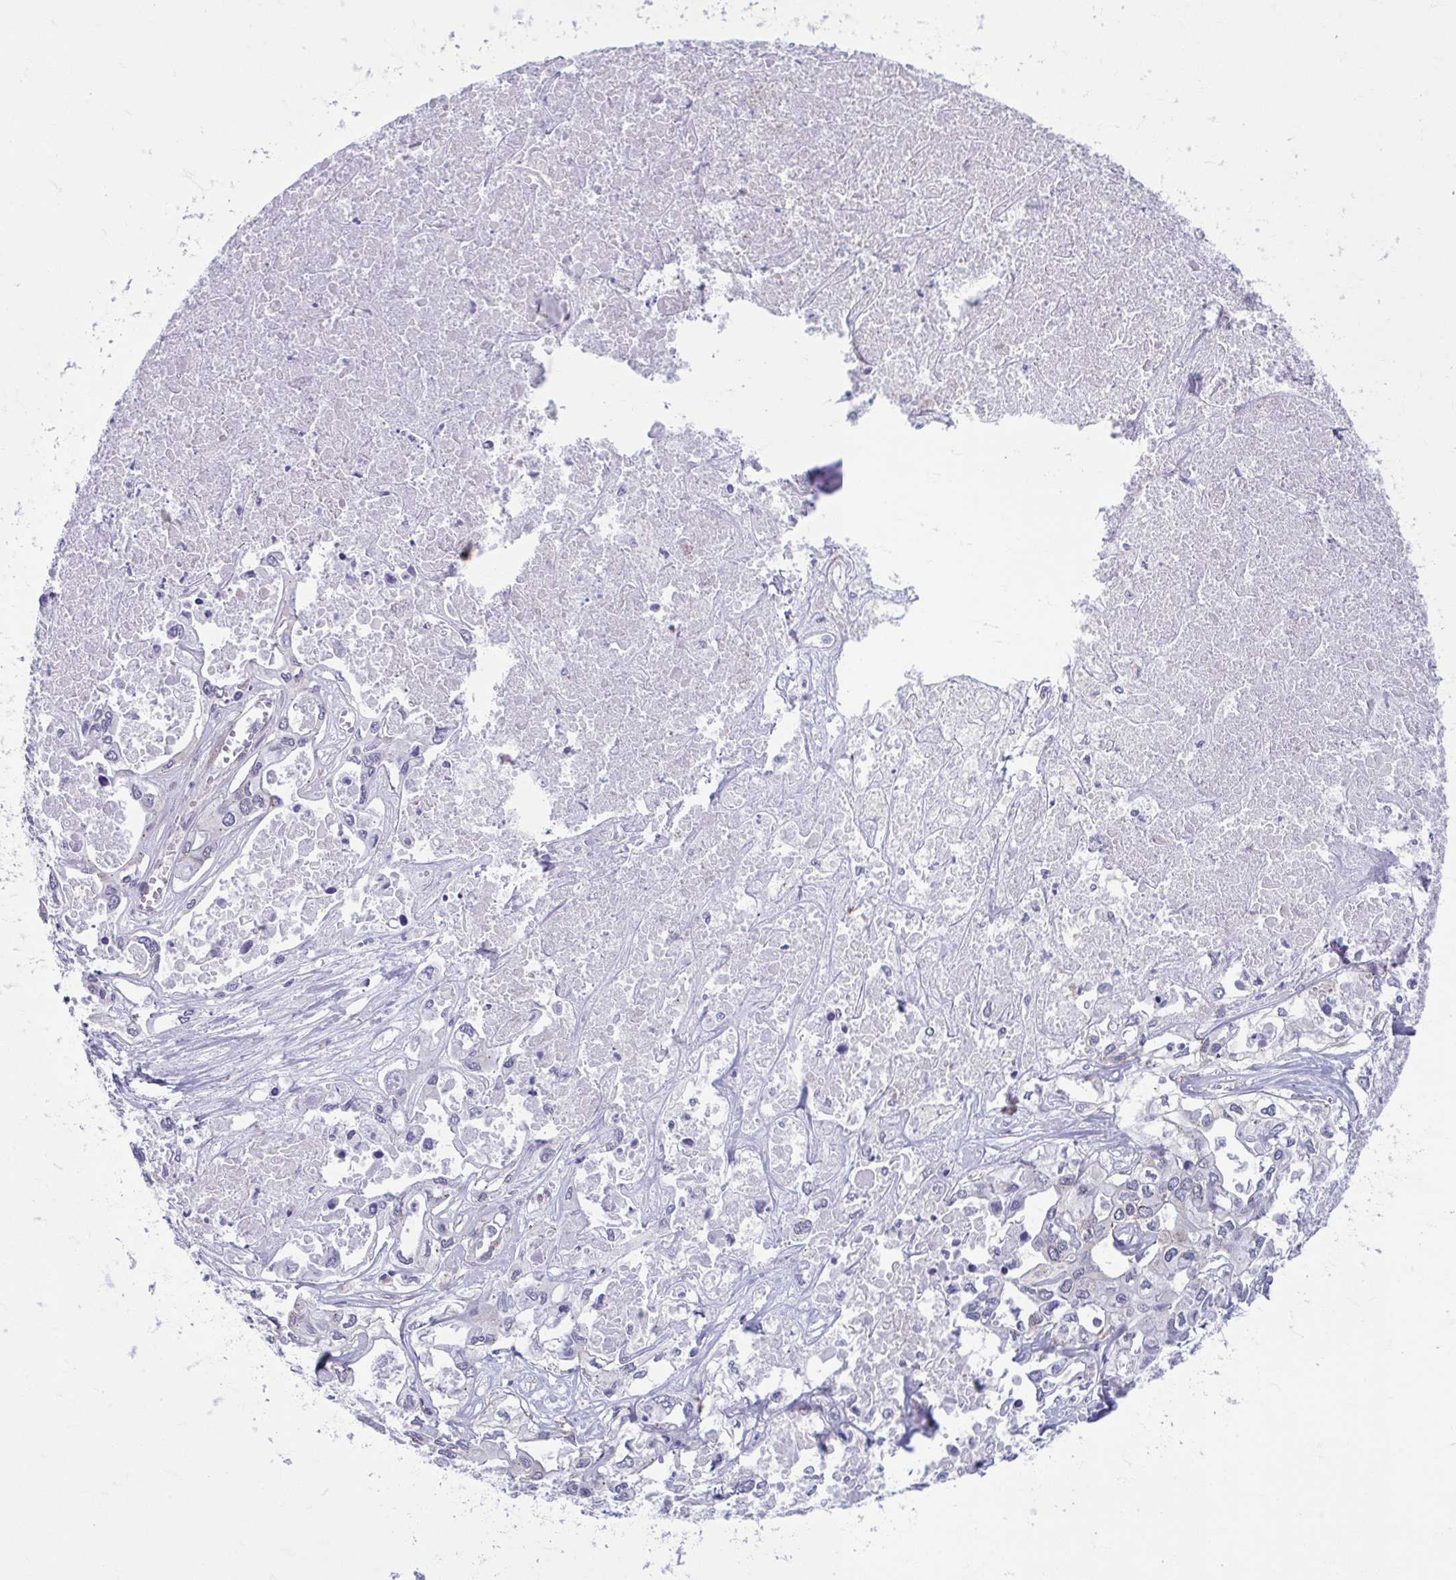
{"staining": {"intensity": "moderate", "quantity": "<25%", "location": "cytoplasmic/membranous"}, "tissue": "liver cancer", "cell_type": "Tumor cells", "image_type": "cancer", "snomed": [{"axis": "morphology", "description": "Cholangiocarcinoma"}, {"axis": "topography", "description": "Liver"}], "caption": "This image exhibits immunohistochemistry (IHC) staining of human liver cholangiocarcinoma, with low moderate cytoplasmic/membranous positivity in approximately <25% of tumor cells.", "gene": "TMEM108", "patient": {"sex": "female", "age": 64}}